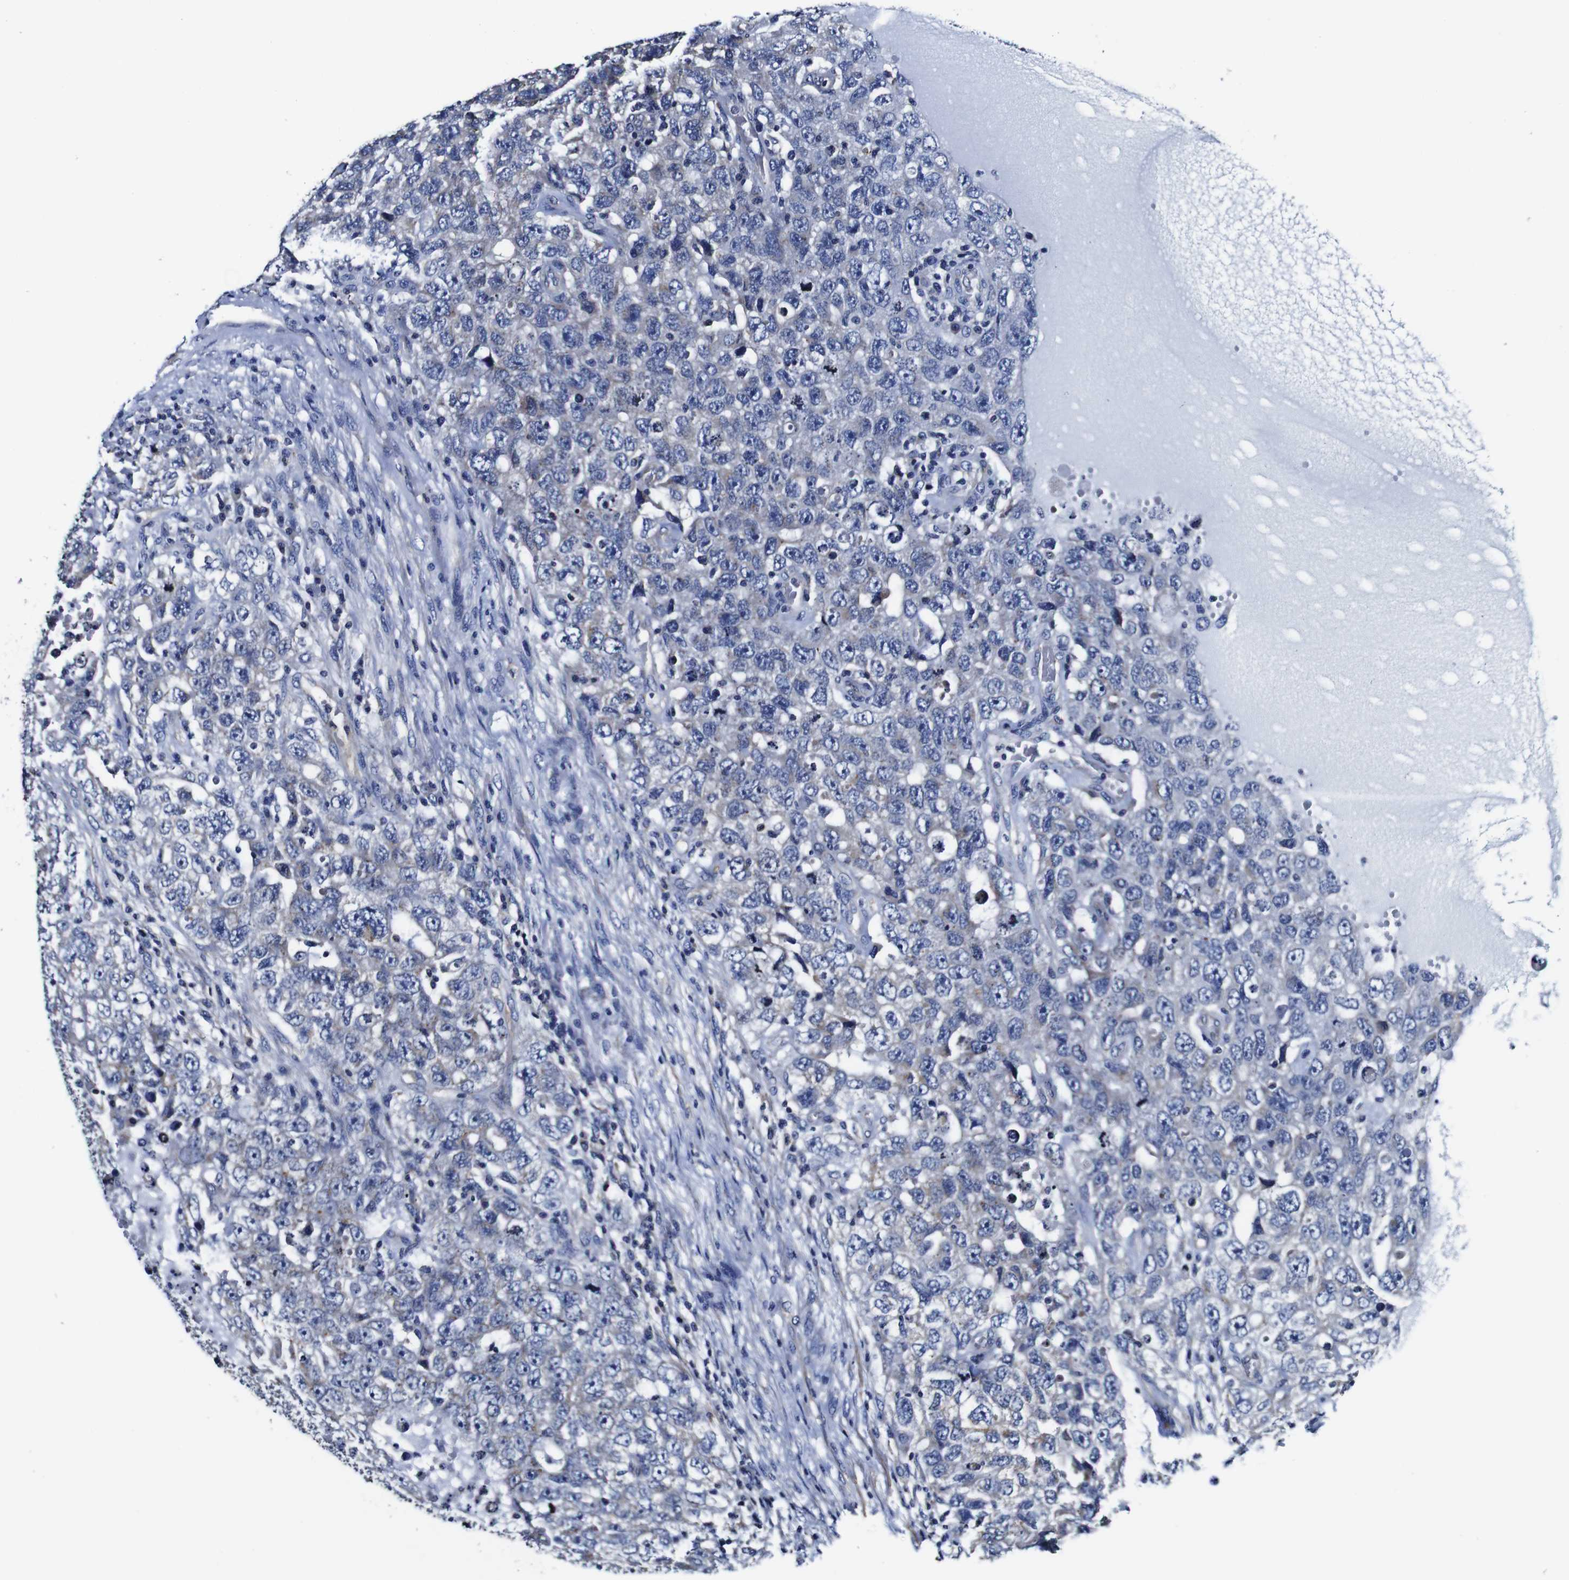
{"staining": {"intensity": "negative", "quantity": "none", "location": "none"}, "tissue": "testis cancer", "cell_type": "Tumor cells", "image_type": "cancer", "snomed": [{"axis": "morphology", "description": "Carcinoma, Embryonal, NOS"}, {"axis": "topography", "description": "Testis"}], "caption": "This image is of embryonal carcinoma (testis) stained with IHC to label a protein in brown with the nuclei are counter-stained blue. There is no expression in tumor cells.", "gene": "PDCD6IP", "patient": {"sex": "male", "age": 26}}